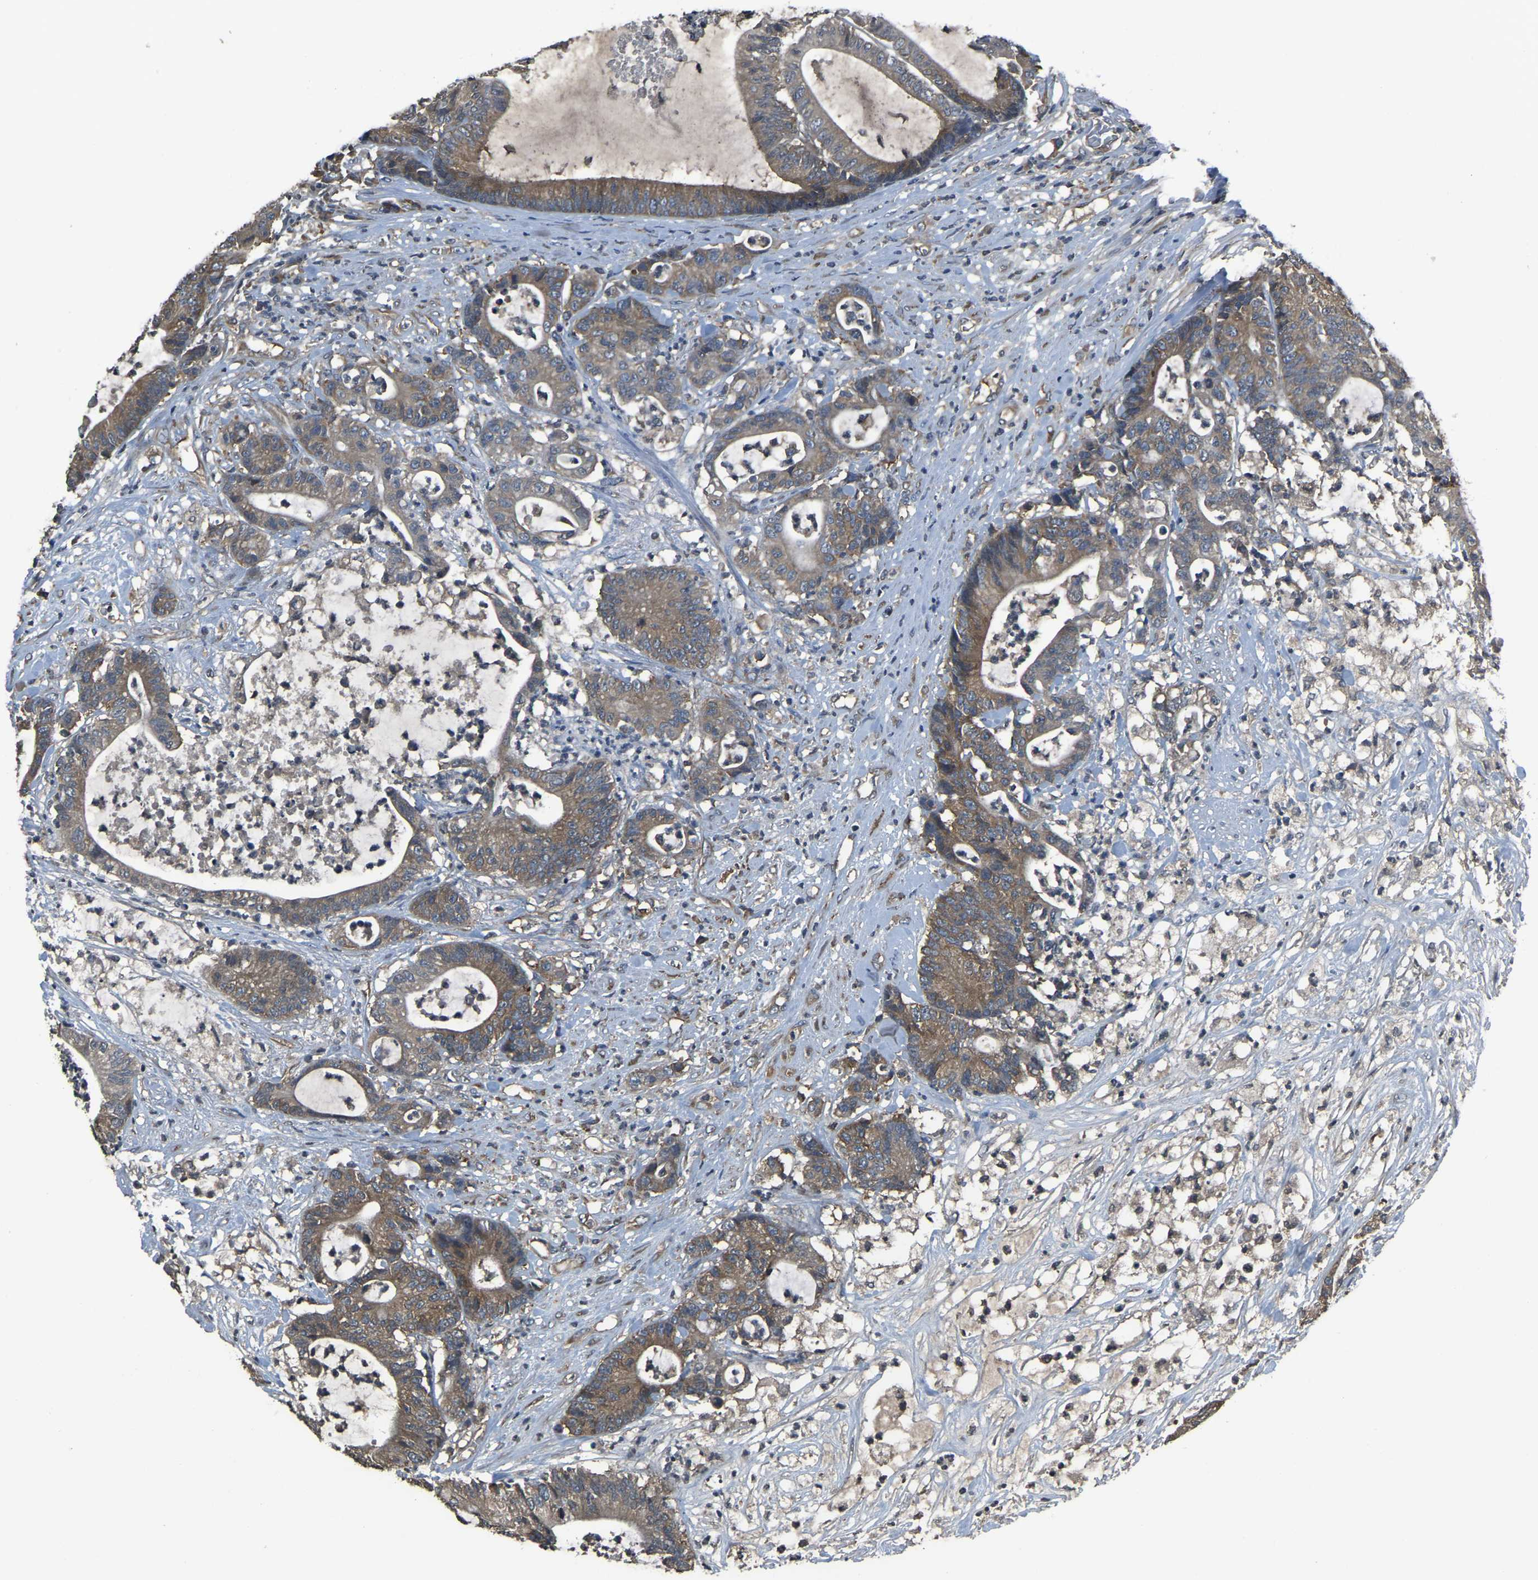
{"staining": {"intensity": "moderate", "quantity": ">75%", "location": "cytoplasmic/membranous"}, "tissue": "colorectal cancer", "cell_type": "Tumor cells", "image_type": "cancer", "snomed": [{"axis": "morphology", "description": "Adenocarcinoma, NOS"}, {"axis": "topography", "description": "Colon"}], "caption": "The micrograph demonstrates a brown stain indicating the presence of a protein in the cytoplasmic/membranous of tumor cells in colorectal adenocarcinoma.", "gene": "AIMP1", "patient": {"sex": "female", "age": 84}}